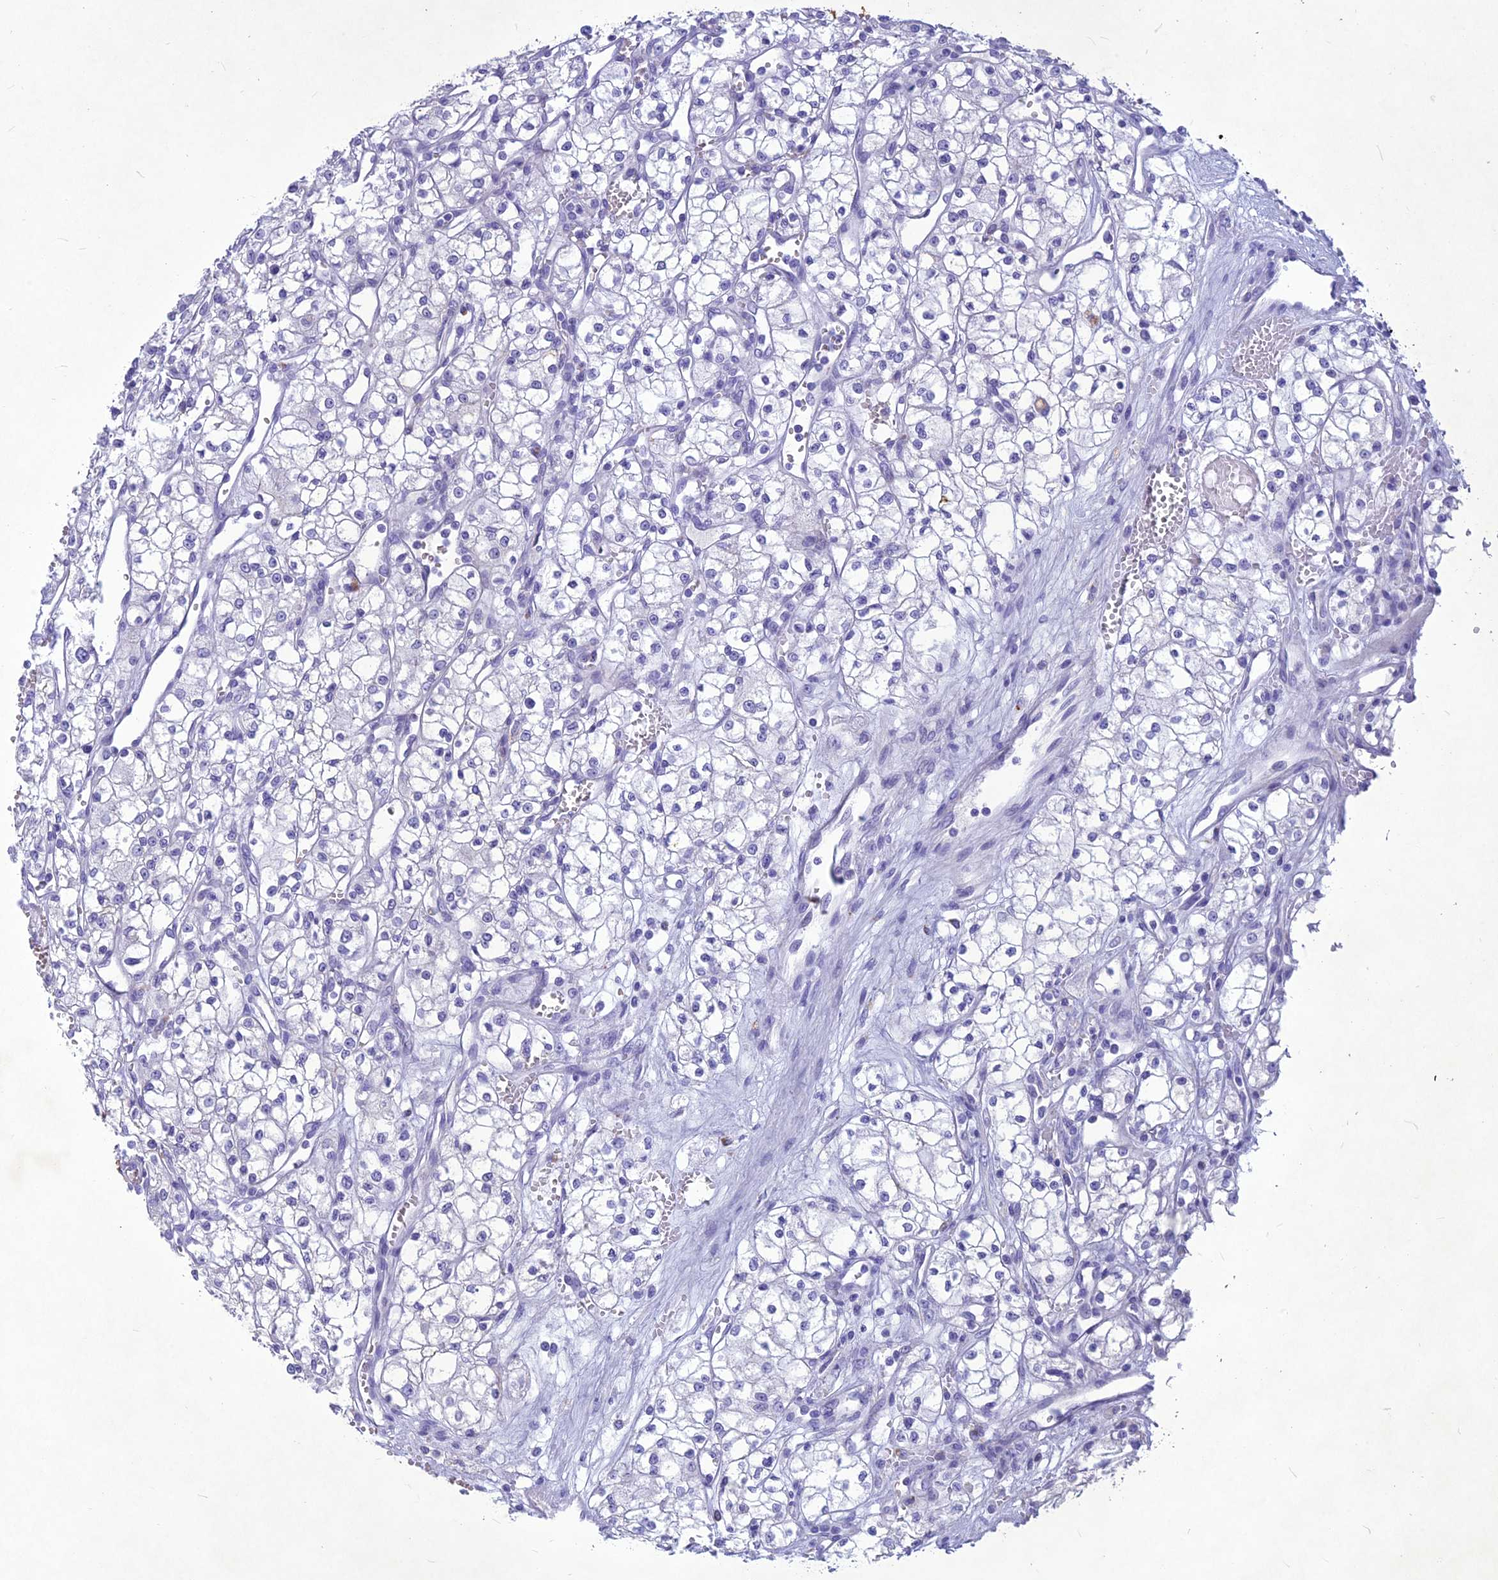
{"staining": {"intensity": "negative", "quantity": "none", "location": "none"}, "tissue": "renal cancer", "cell_type": "Tumor cells", "image_type": "cancer", "snomed": [{"axis": "morphology", "description": "Adenocarcinoma, NOS"}, {"axis": "topography", "description": "Kidney"}], "caption": "Immunohistochemistry (IHC) of human adenocarcinoma (renal) exhibits no staining in tumor cells.", "gene": "IFT172", "patient": {"sex": "male", "age": 59}}